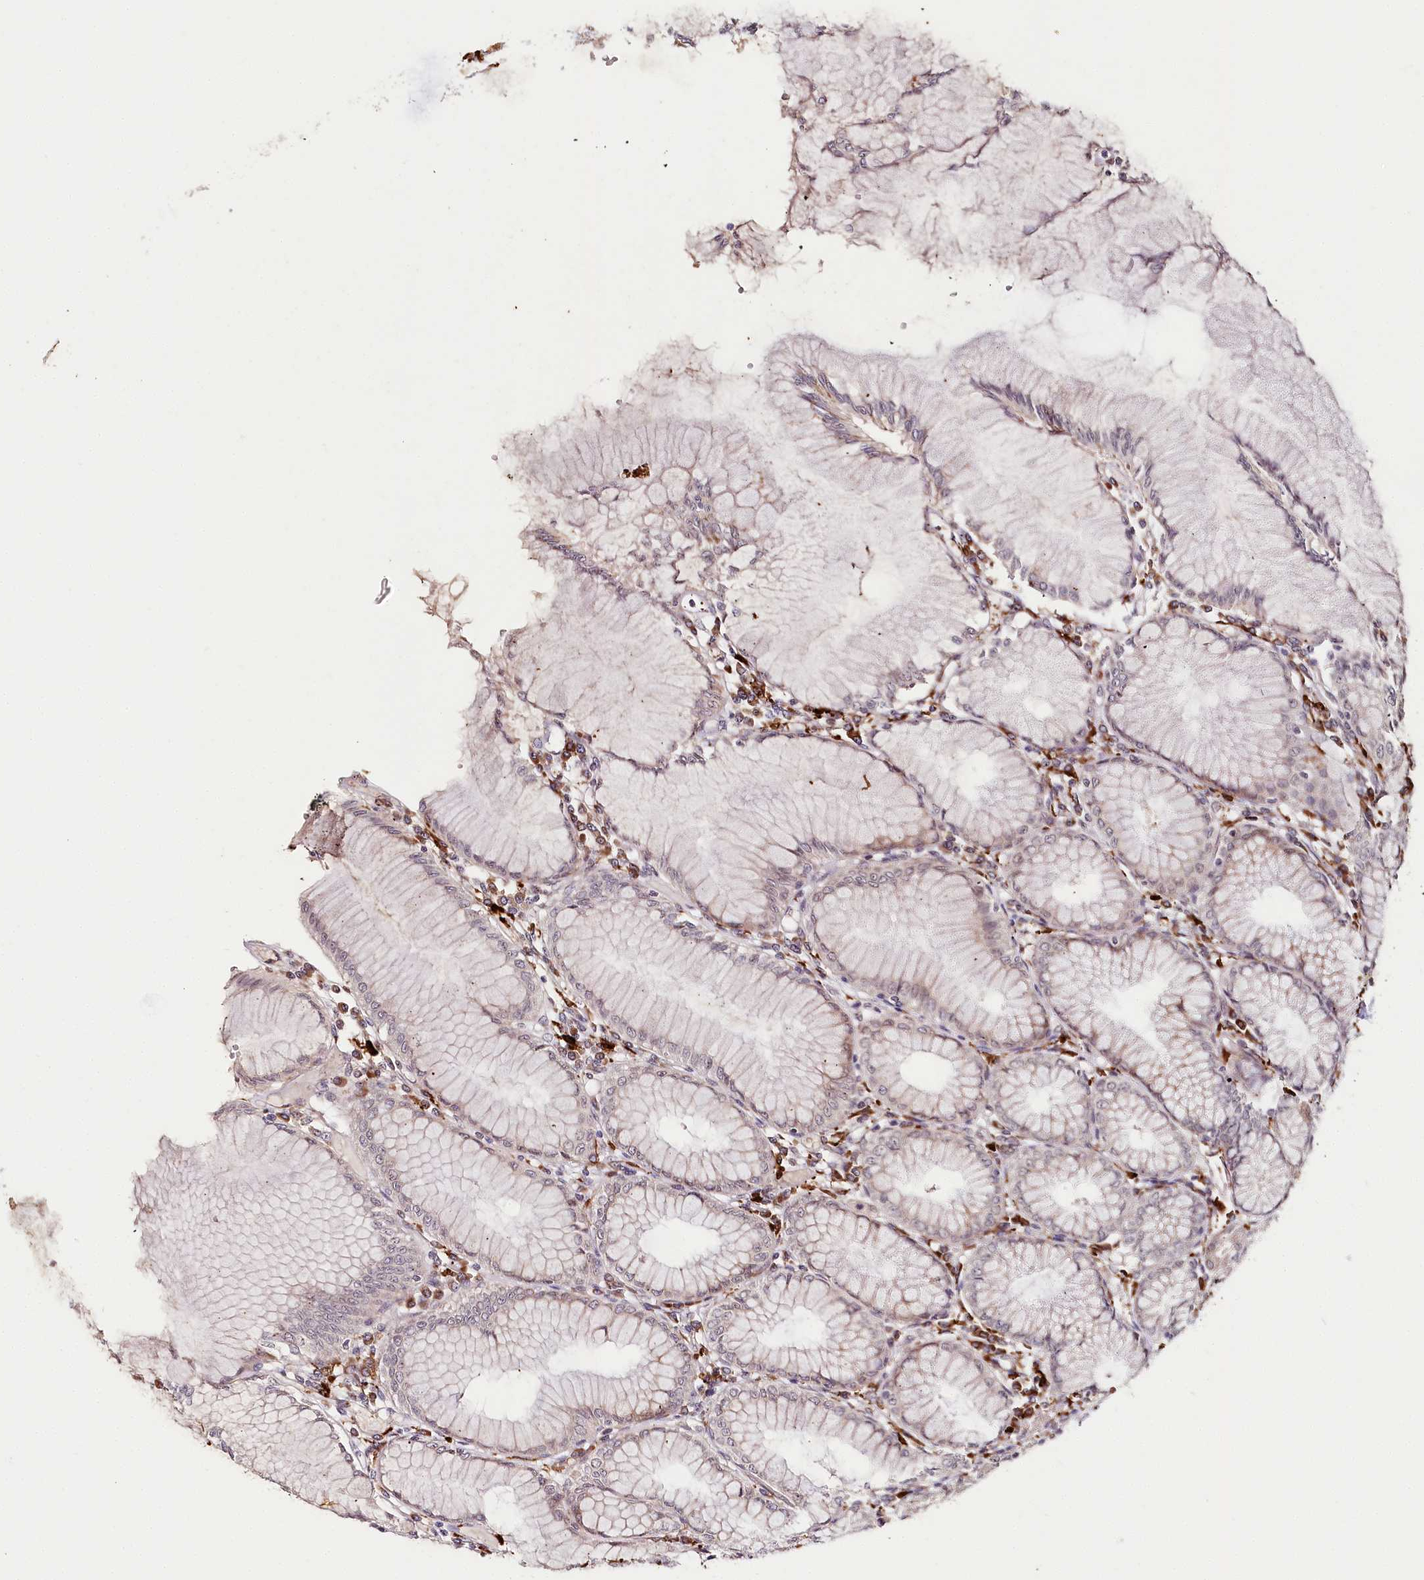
{"staining": {"intensity": "moderate", "quantity": "25%-75%", "location": "cytoplasmic/membranous,nuclear"}, "tissue": "stomach", "cell_type": "Glandular cells", "image_type": "normal", "snomed": [{"axis": "morphology", "description": "Normal tissue, NOS"}, {"axis": "topography", "description": "Stomach"}], "caption": "A high-resolution image shows immunohistochemistry staining of normal stomach, which displays moderate cytoplasmic/membranous,nuclear expression in about 25%-75% of glandular cells.", "gene": "WDR36", "patient": {"sex": "female", "age": 57}}